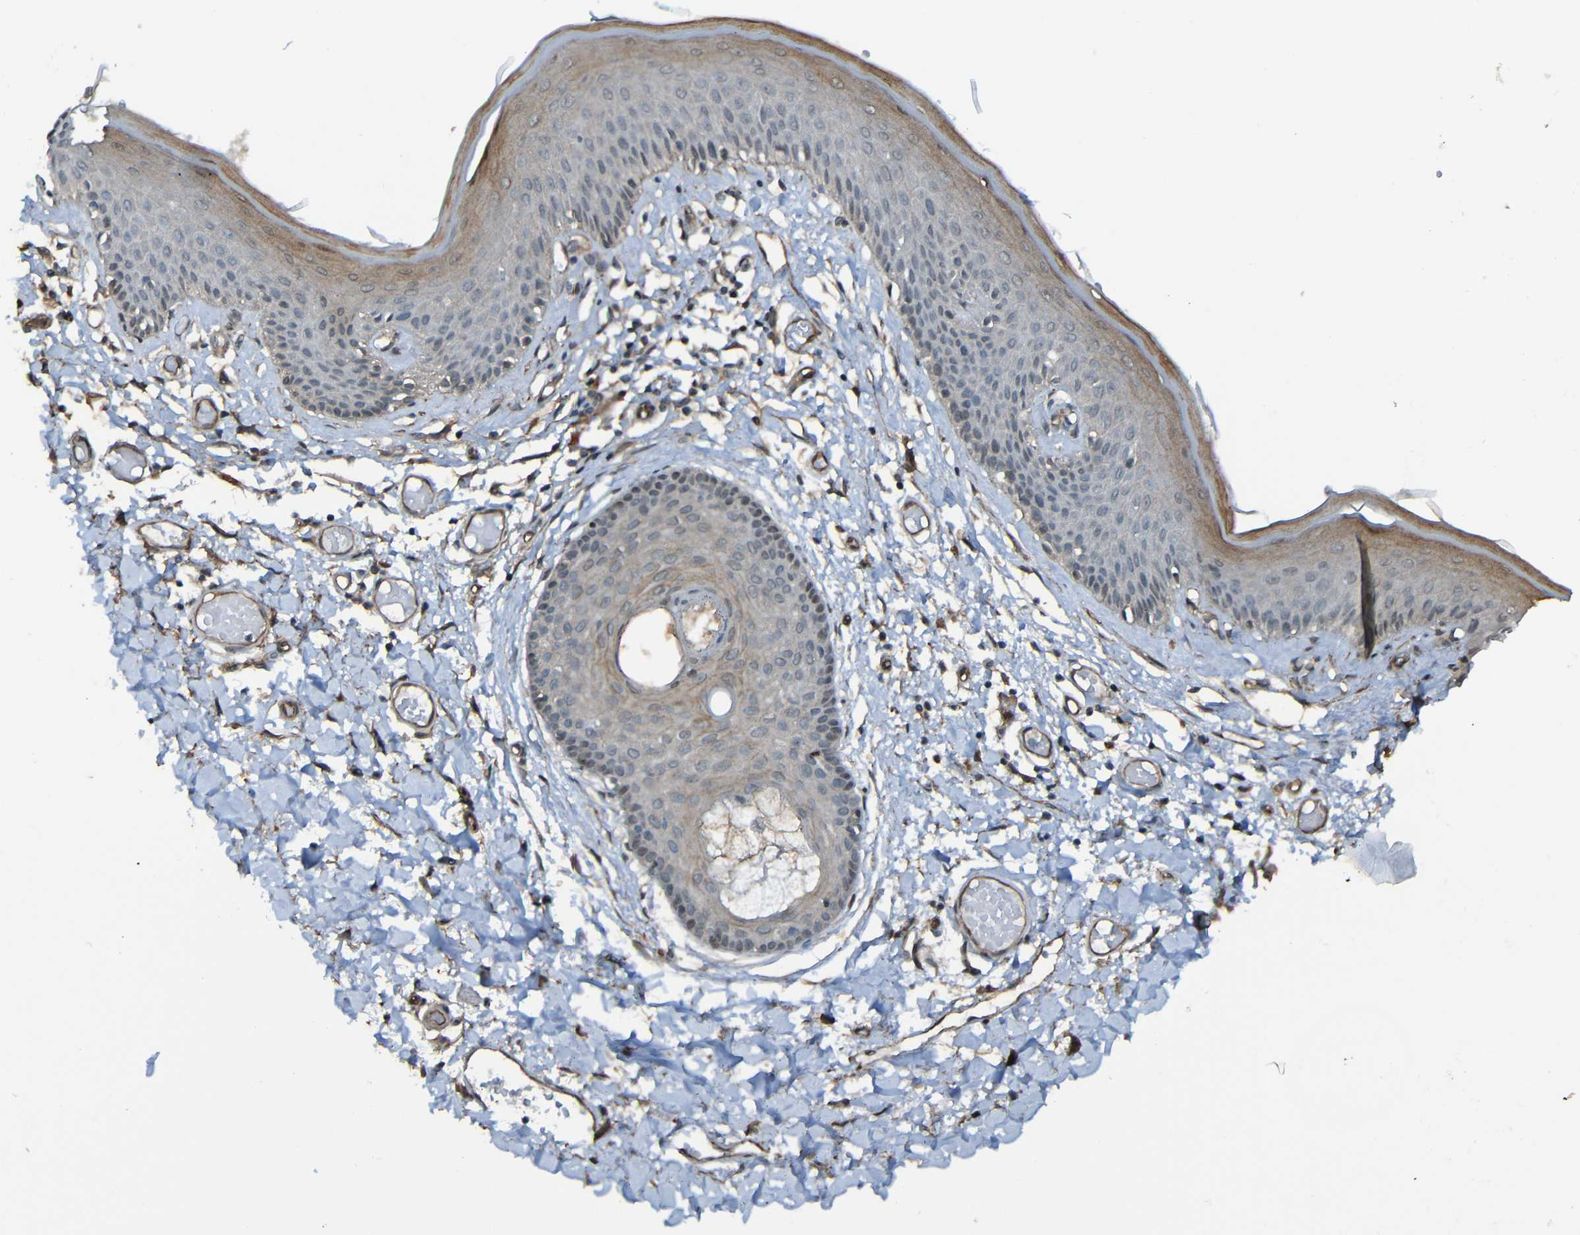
{"staining": {"intensity": "weak", "quantity": "<25%", "location": "cytoplasmic/membranous"}, "tissue": "skin", "cell_type": "Epidermal cells", "image_type": "normal", "snomed": [{"axis": "morphology", "description": "Normal tissue, NOS"}, {"axis": "topography", "description": "Vulva"}], "caption": "Epidermal cells are negative for brown protein staining in normal skin. The staining was performed using DAB to visualize the protein expression in brown, while the nuclei were stained in blue with hematoxylin (Magnification: 20x).", "gene": "LGR5", "patient": {"sex": "female", "age": 73}}